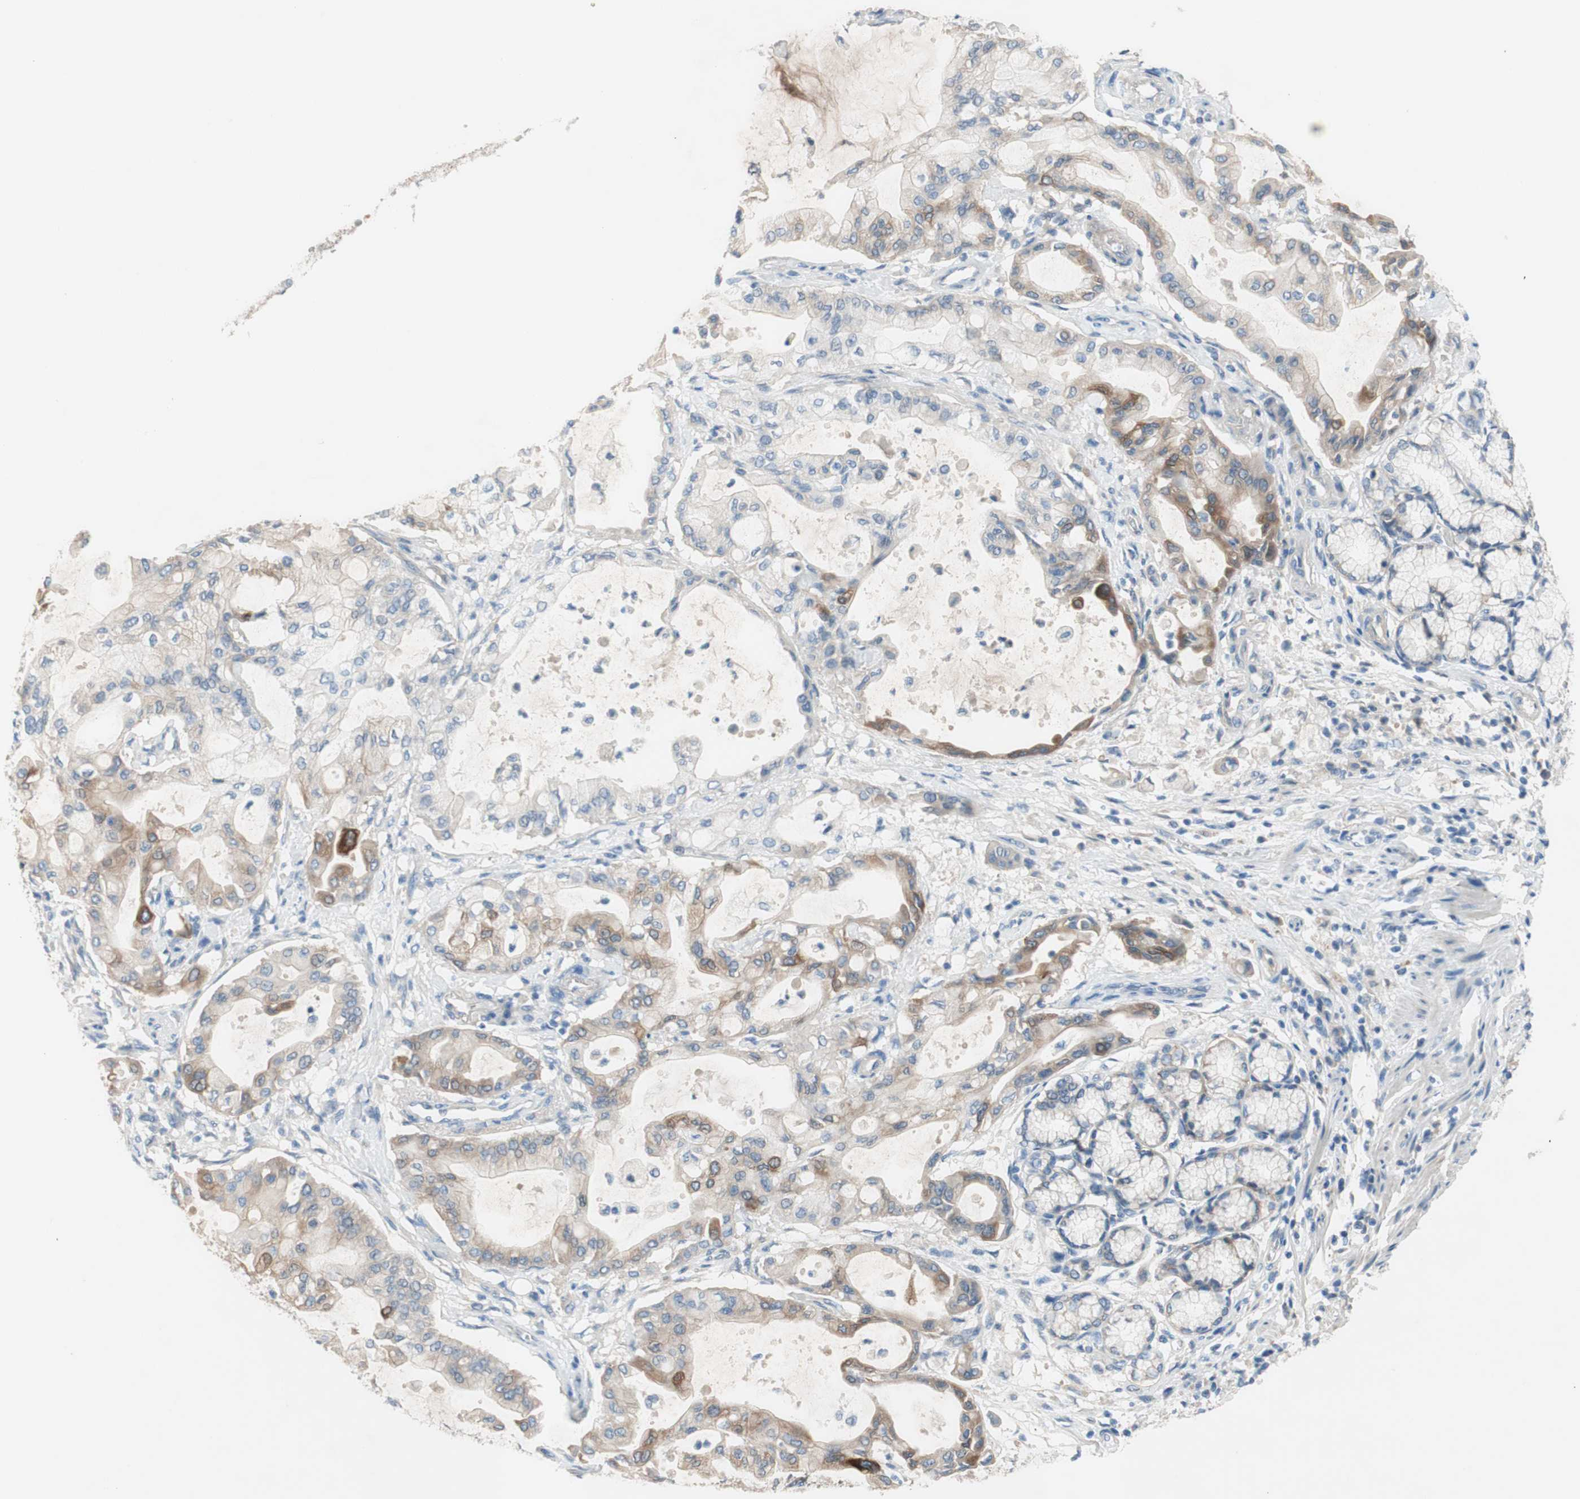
{"staining": {"intensity": "moderate", "quantity": "25%-75%", "location": "cytoplasmic/membranous"}, "tissue": "pancreatic cancer", "cell_type": "Tumor cells", "image_type": "cancer", "snomed": [{"axis": "morphology", "description": "Adenocarcinoma, NOS"}, {"axis": "morphology", "description": "Adenocarcinoma, metastatic, NOS"}, {"axis": "topography", "description": "Lymph node"}, {"axis": "topography", "description": "Pancreas"}, {"axis": "topography", "description": "Duodenum"}], "caption": "Pancreatic metastatic adenocarcinoma stained with immunohistochemistry reveals moderate cytoplasmic/membranous staining in about 25%-75% of tumor cells. The staining was performed using DAB, with brown indicating positive protein expression. Nuclei are stained blue with hematoxylin.", "gene": "FDFT1", "patient": {"sex": "female", "age": 64}}